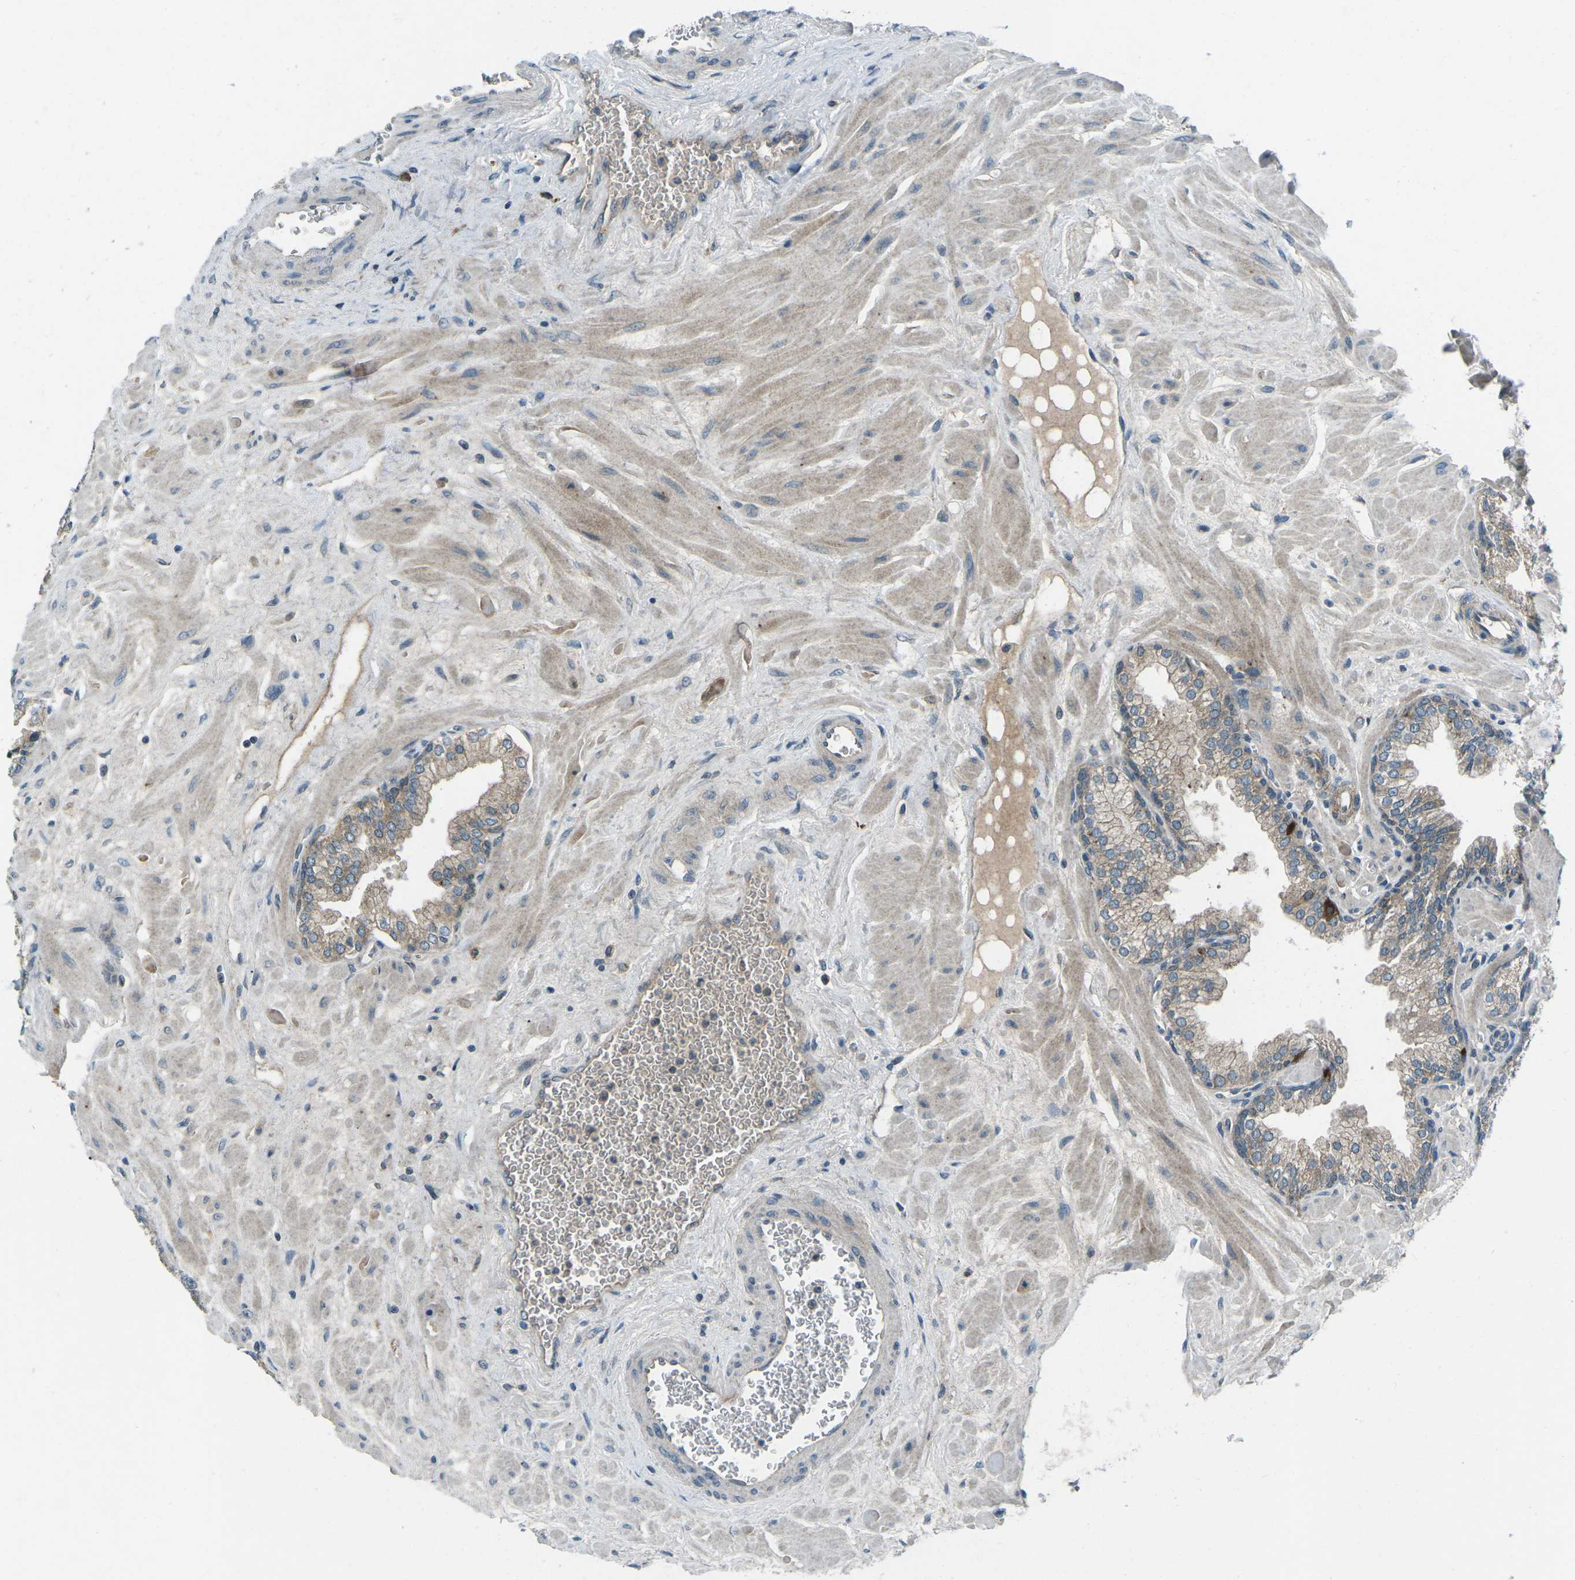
{"staining": {"intensity": "moderate", "quantity": ">75%", "location": "cytoplasmic/membranous"}, "tissue": "prostate", "cell_type": "Glandular cells", "image_type": "normal", "snomed": [{"axis": "morphology", "description": "Normal tissue, NOS"}, {"axis": "morphology", "description": "Urothelial carcinoma, Low grade"}, {"axis": "topography", "description": "Urinary bladder"}, {"axis": "topography", "description": "Prostate"}], "caption": "DAB immunohistochemical staining of unremarkable prostate reveals moderate cytoplasmic/membranous protein expression in about >75% of glandular cells.", "gene": "CDK16", "patient": {"sex": "male", "age": 60}}